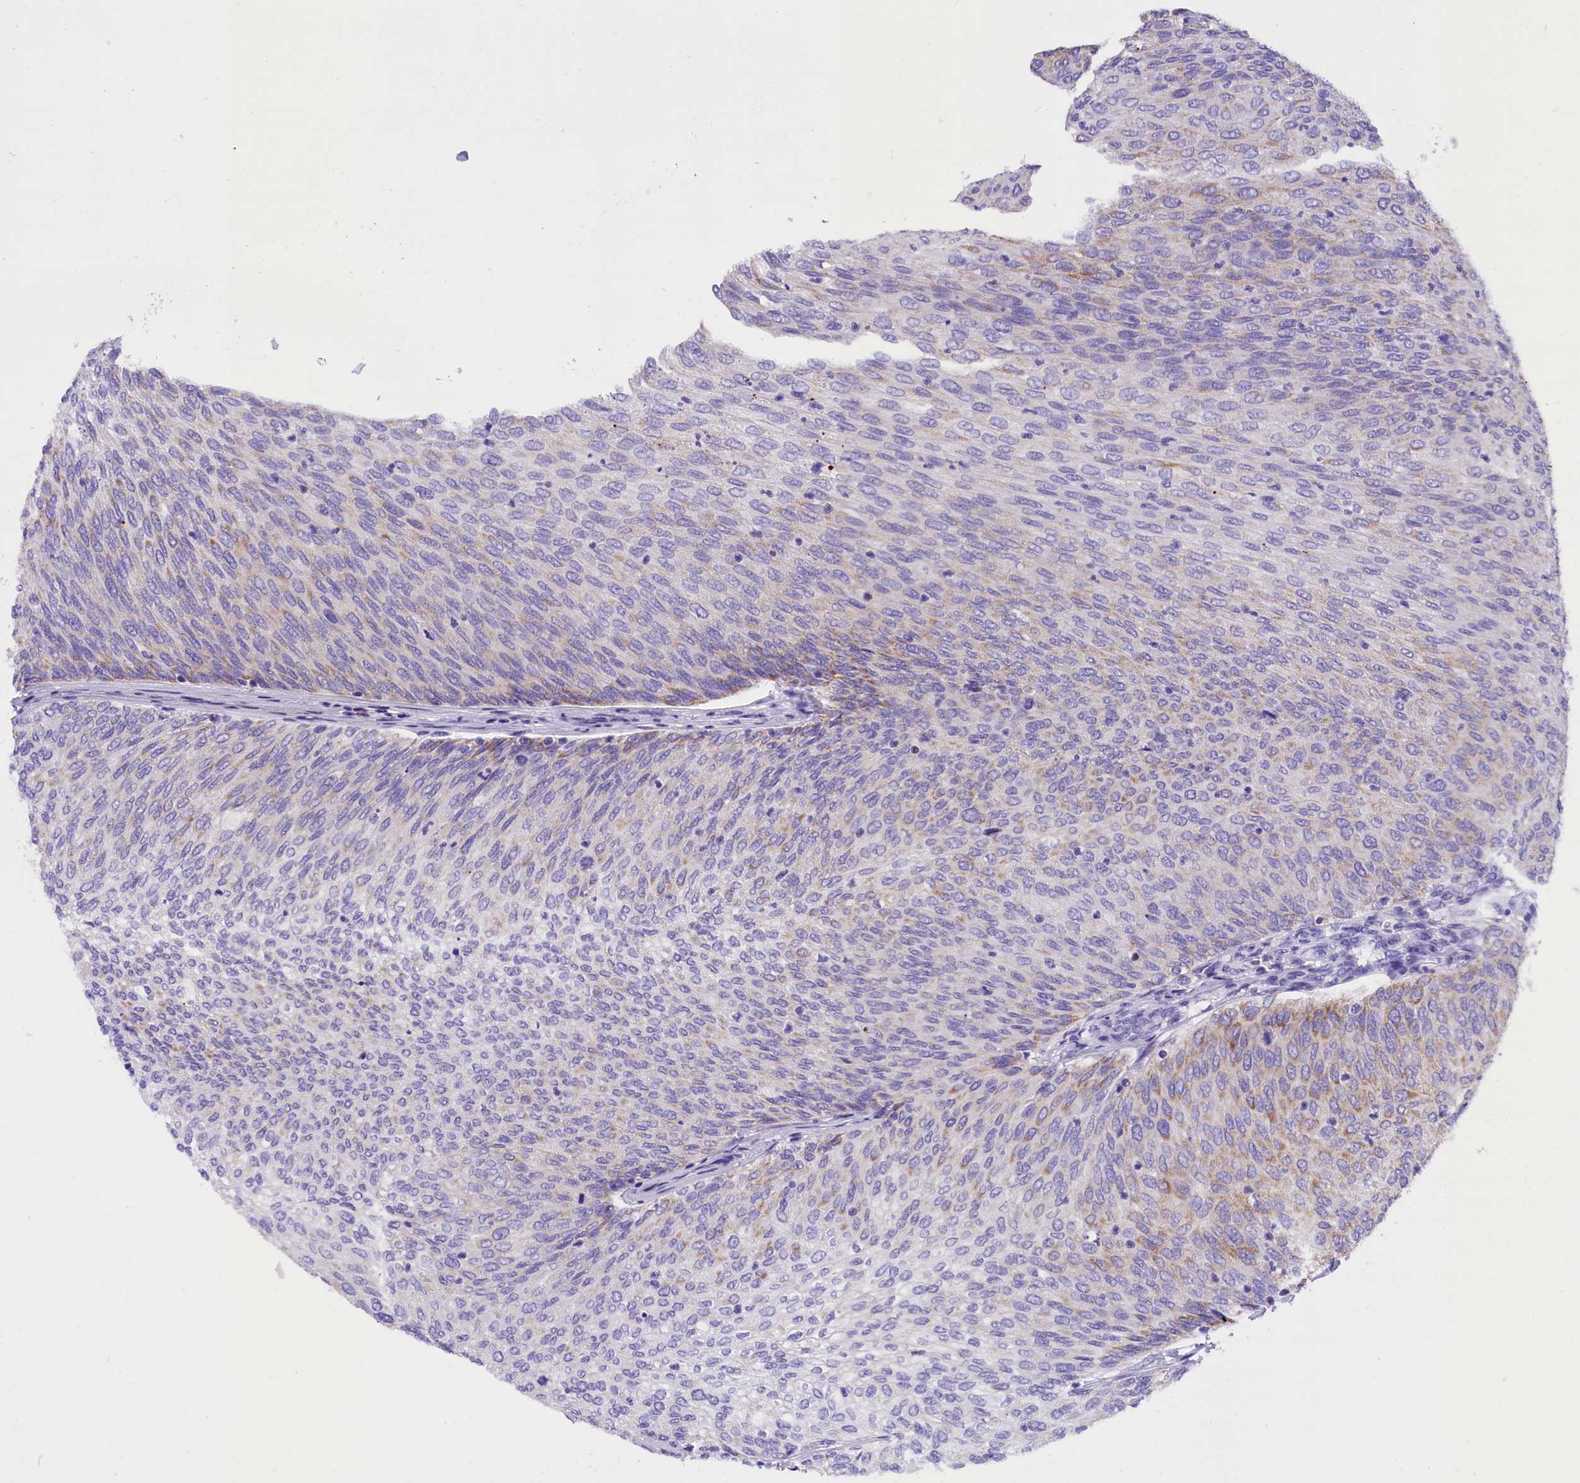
{"staining": {"intensity": "moderate", "quantity": "<25%", "location": "cytoplasmic/membranous"}, "tissue": "urothelial cancer", "cell_type": "Tumor cells", "image_type": "cancer", "snomed": [{"axis": "morphology", "description": "Urothelial carcinoma, Low grade"}, {"axis": "topography", "description": "Urinary bladder"}], "caption": "Immunohistochemical staining of human low-grade urothelial carcinoma reveals low levels of moderate cytoplasmic/membranous staining in about <25% of tumor cells.", "gene": "ABAT", "patient": {"sex": "female", "age": 79}}